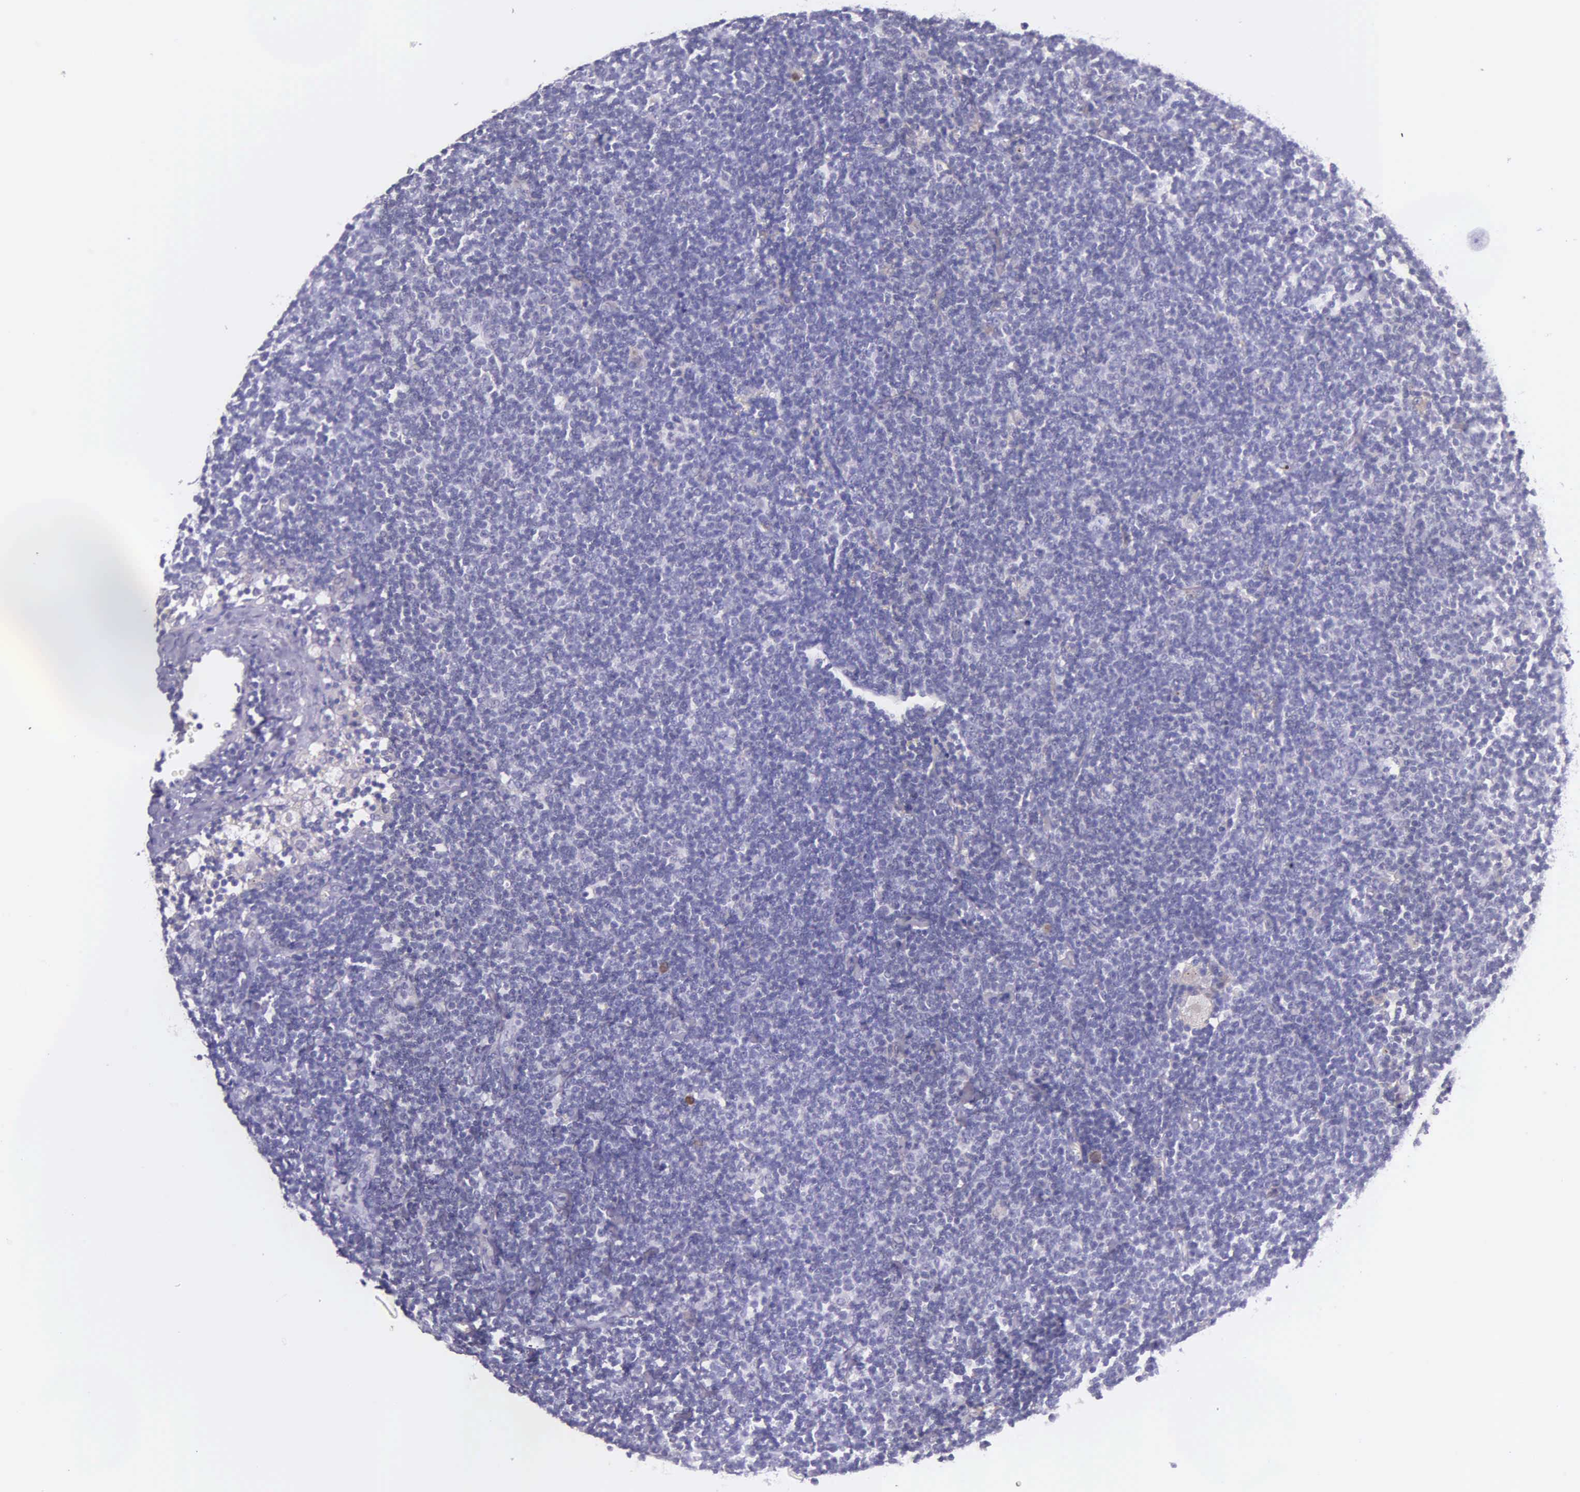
{"staining": {"intensity": "negative", "quantity": "none", "location": "none"}, "tissue": "lymphoma", "cell_type": "Tumor cells", "image_type": "cancer", "snomed": [{"axis": "morphology", "description": "Malignant lymphoma, non-Hodgkin's type, Low grade"}, {"axis": "topography", "description": "Lymph node"}], "caption": "A micrograph of human low-grade malignant lymphoma, non-Hodgkin's type is negative for staining in tumor cells.", "gene": "THSD7A", "patient": {"sex": "male", "age": 65}}